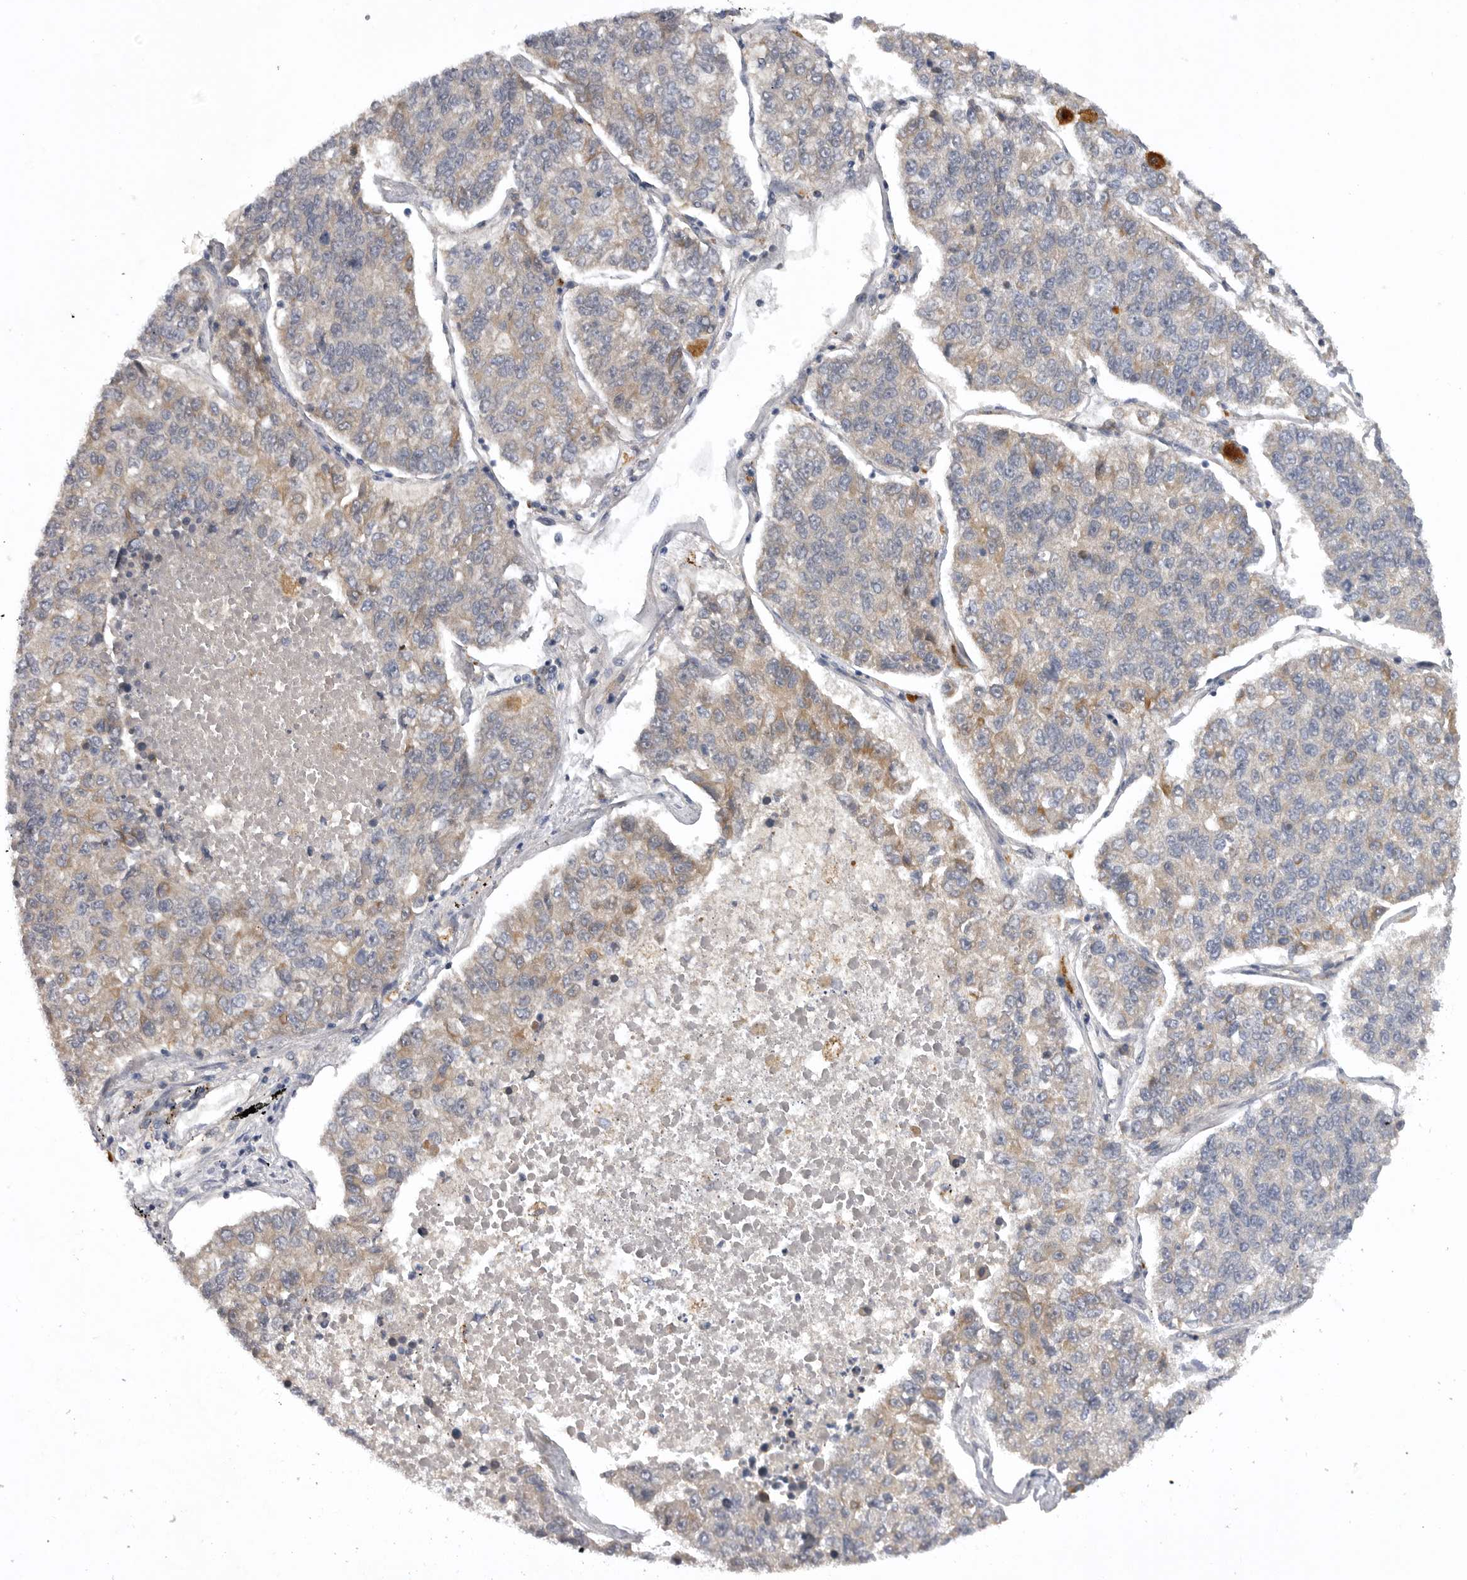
{"staining": {"intensity": "weak", "quantity": "<25%", "location": "cytoplasmic/membranous"}, "tissue": "lung cancer", "cell_type": "Tumor cells", "image_type": "cancer", "snomed": [{"axis": "morphology", "description": "Adenocarcinoma, NOS"}, {"axis": "topography", "description": "Lung"}], "caption": "This is a histopathology image of immunohistochemistry (IHC) staining of adenocarcinoma (lung), which shows no expression in tumor cells.", "gene": "DHDDS", "patient": {"sex": "male", "age": 49}}